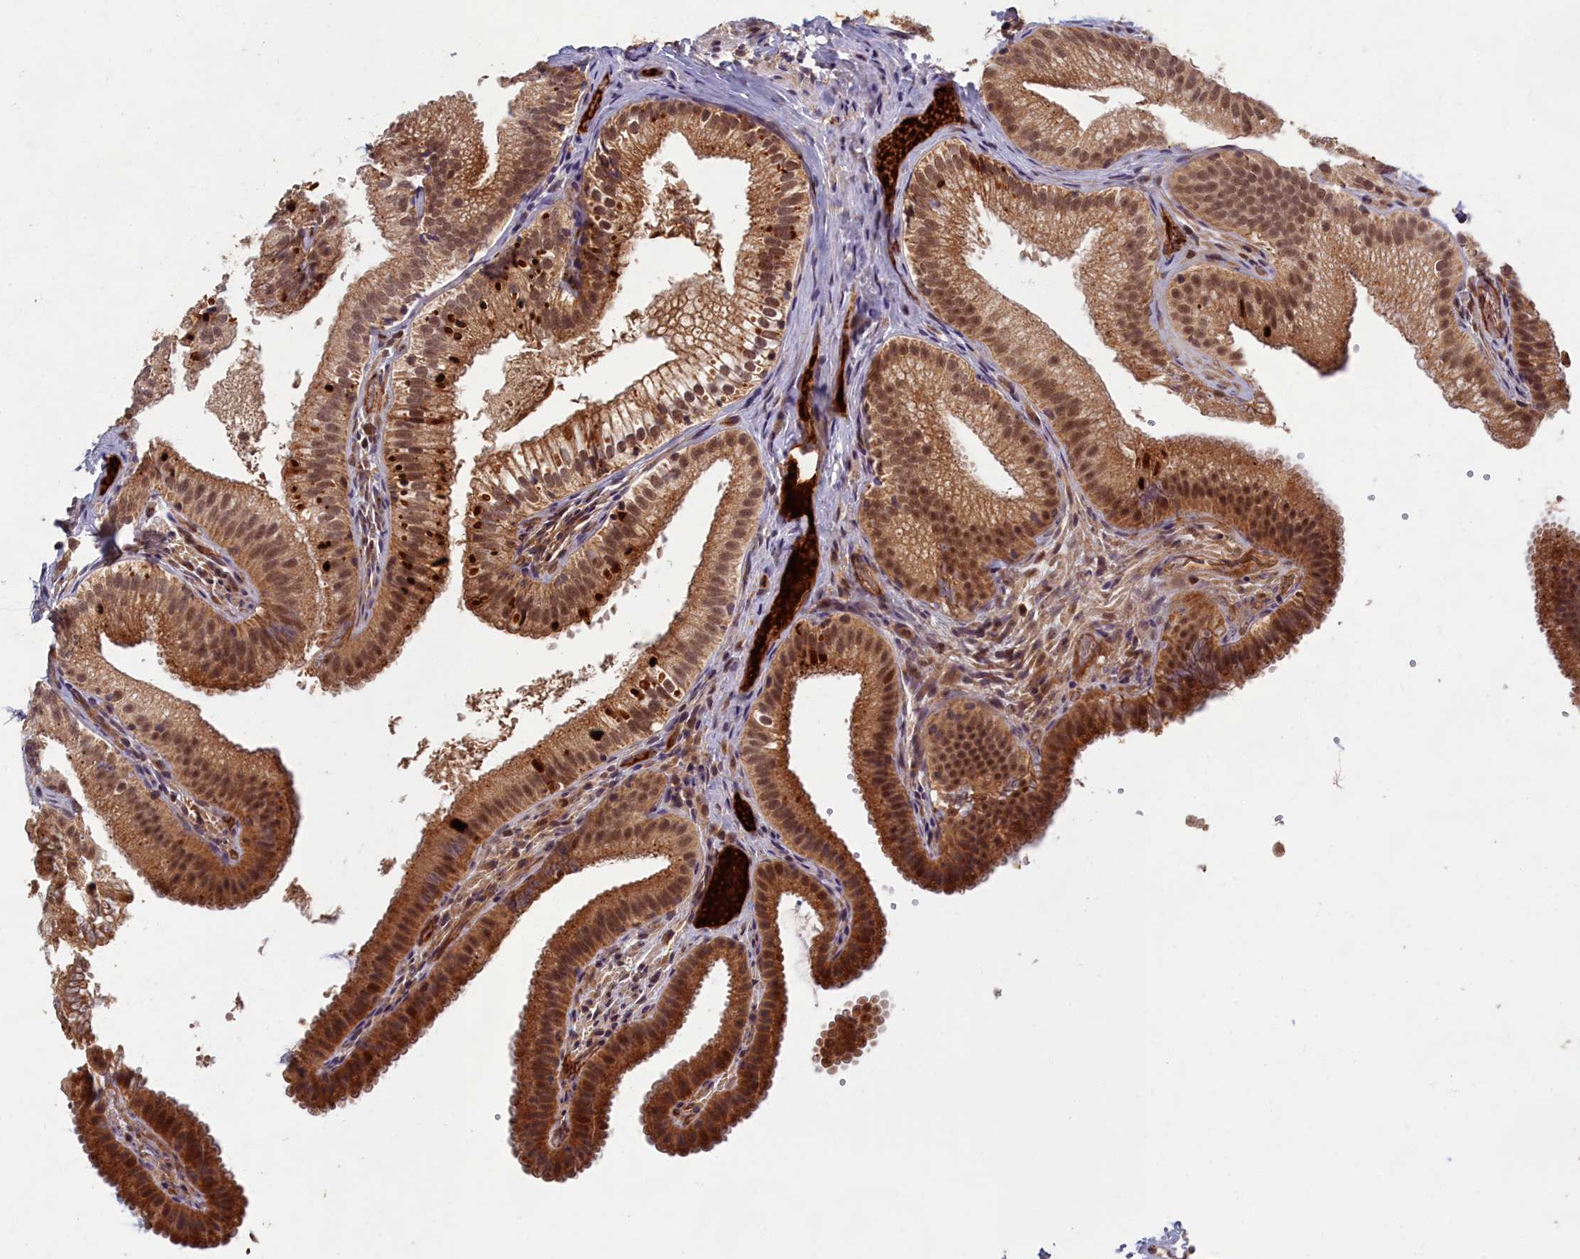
{"staining": {"intensity": "strong", "quantity": "25%-75%", "location": "cytoplasmic/membranous"}, "tissue": "gallbladder", "cell_type": "Glandular cells", "image_type": "normal", "snomed": [{"axis": "morphology", "description": "Normal tissue, NOS"}, {"axis": "topography", "description": "Gallbladder"}], "caption": "A high amount of strong cytoplasmic/membranous staining is identified in about 25%-75% of glandular cells in benign gallbladder.", "gene": "EARS2", "patient": {"sex": "female", "age": 30}}